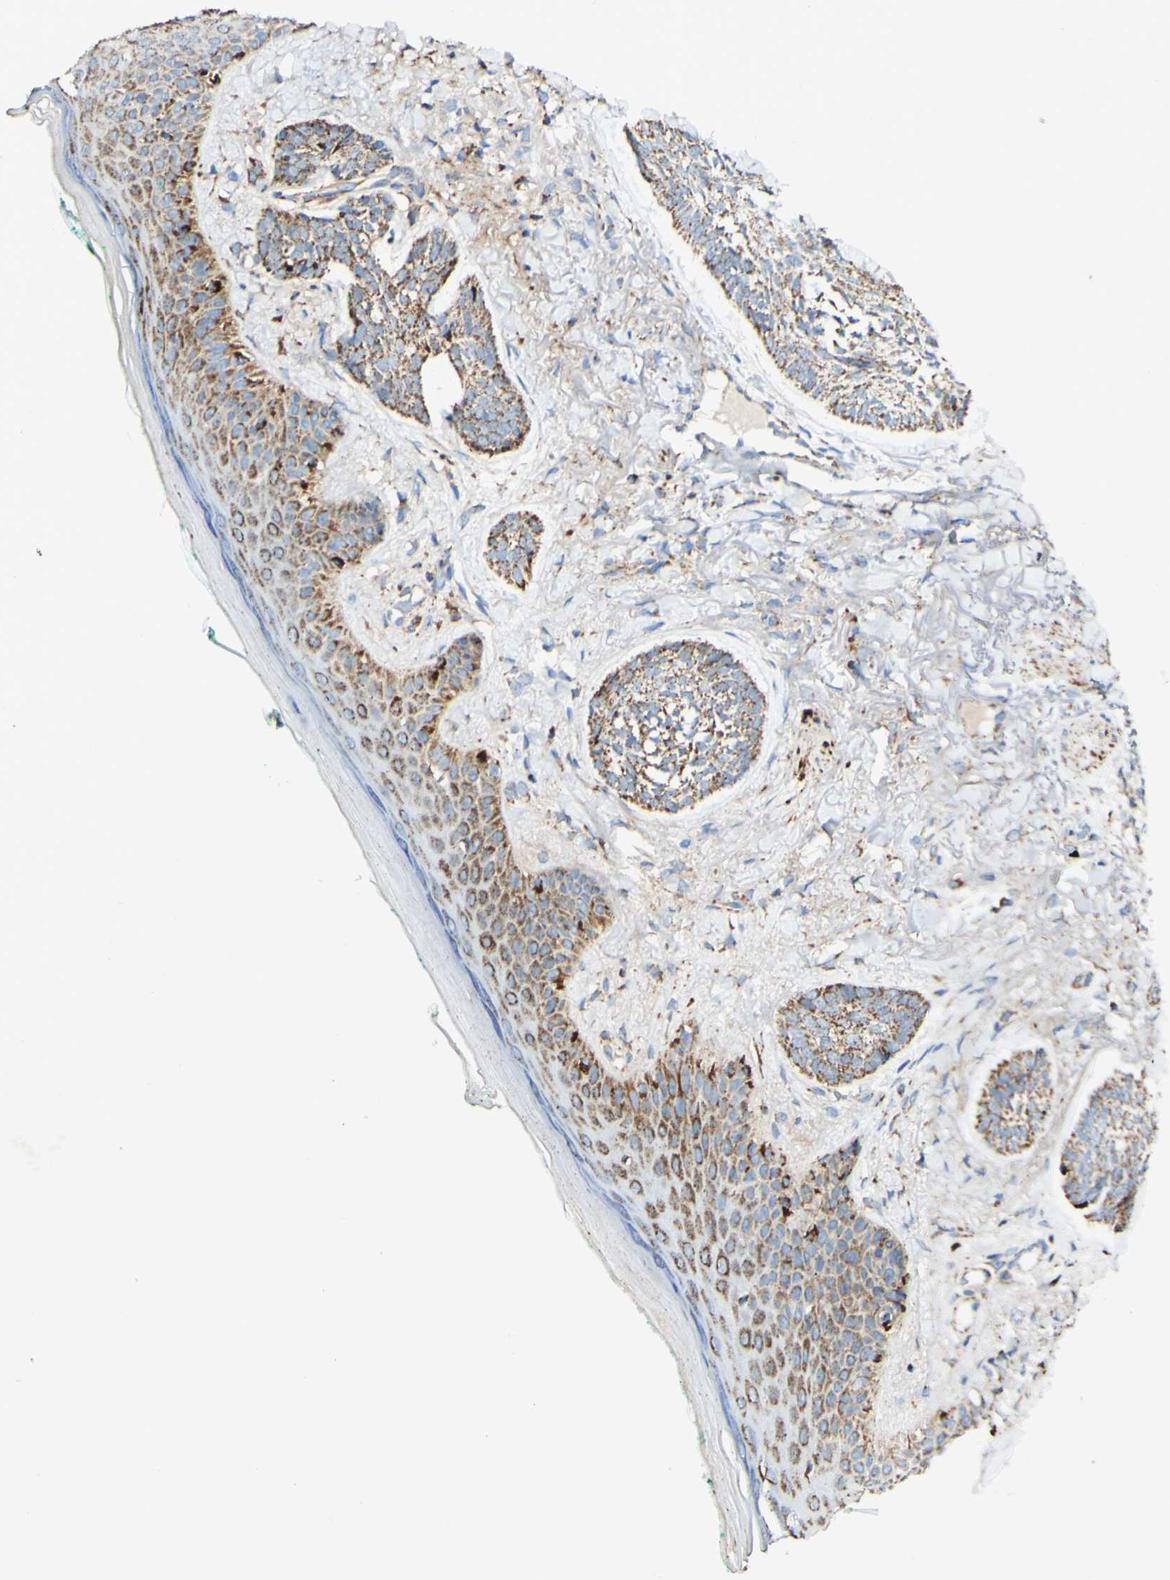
{"staining": {"intensity": "moderate", "quantity": "25%-75%", "location": "cytoplasmic/membranous"}, "tissue": "skin cancer", "cell_type": "Tumor cells", "image_type": "cancer", "snomed": [{"axis": "morphology", "description": "Basal cell carcinoma"}, {"axis": "topography", "description": "Skin"}], "caption": "Immunohistochemical staining of human skin basal cell carcinoma reveals moderate cytoplasmic/membranous protein positivity in about 25%-75% of tumor cells.", "gene": "OXCT1", "patient": {"sex": "male", "age": 43}}